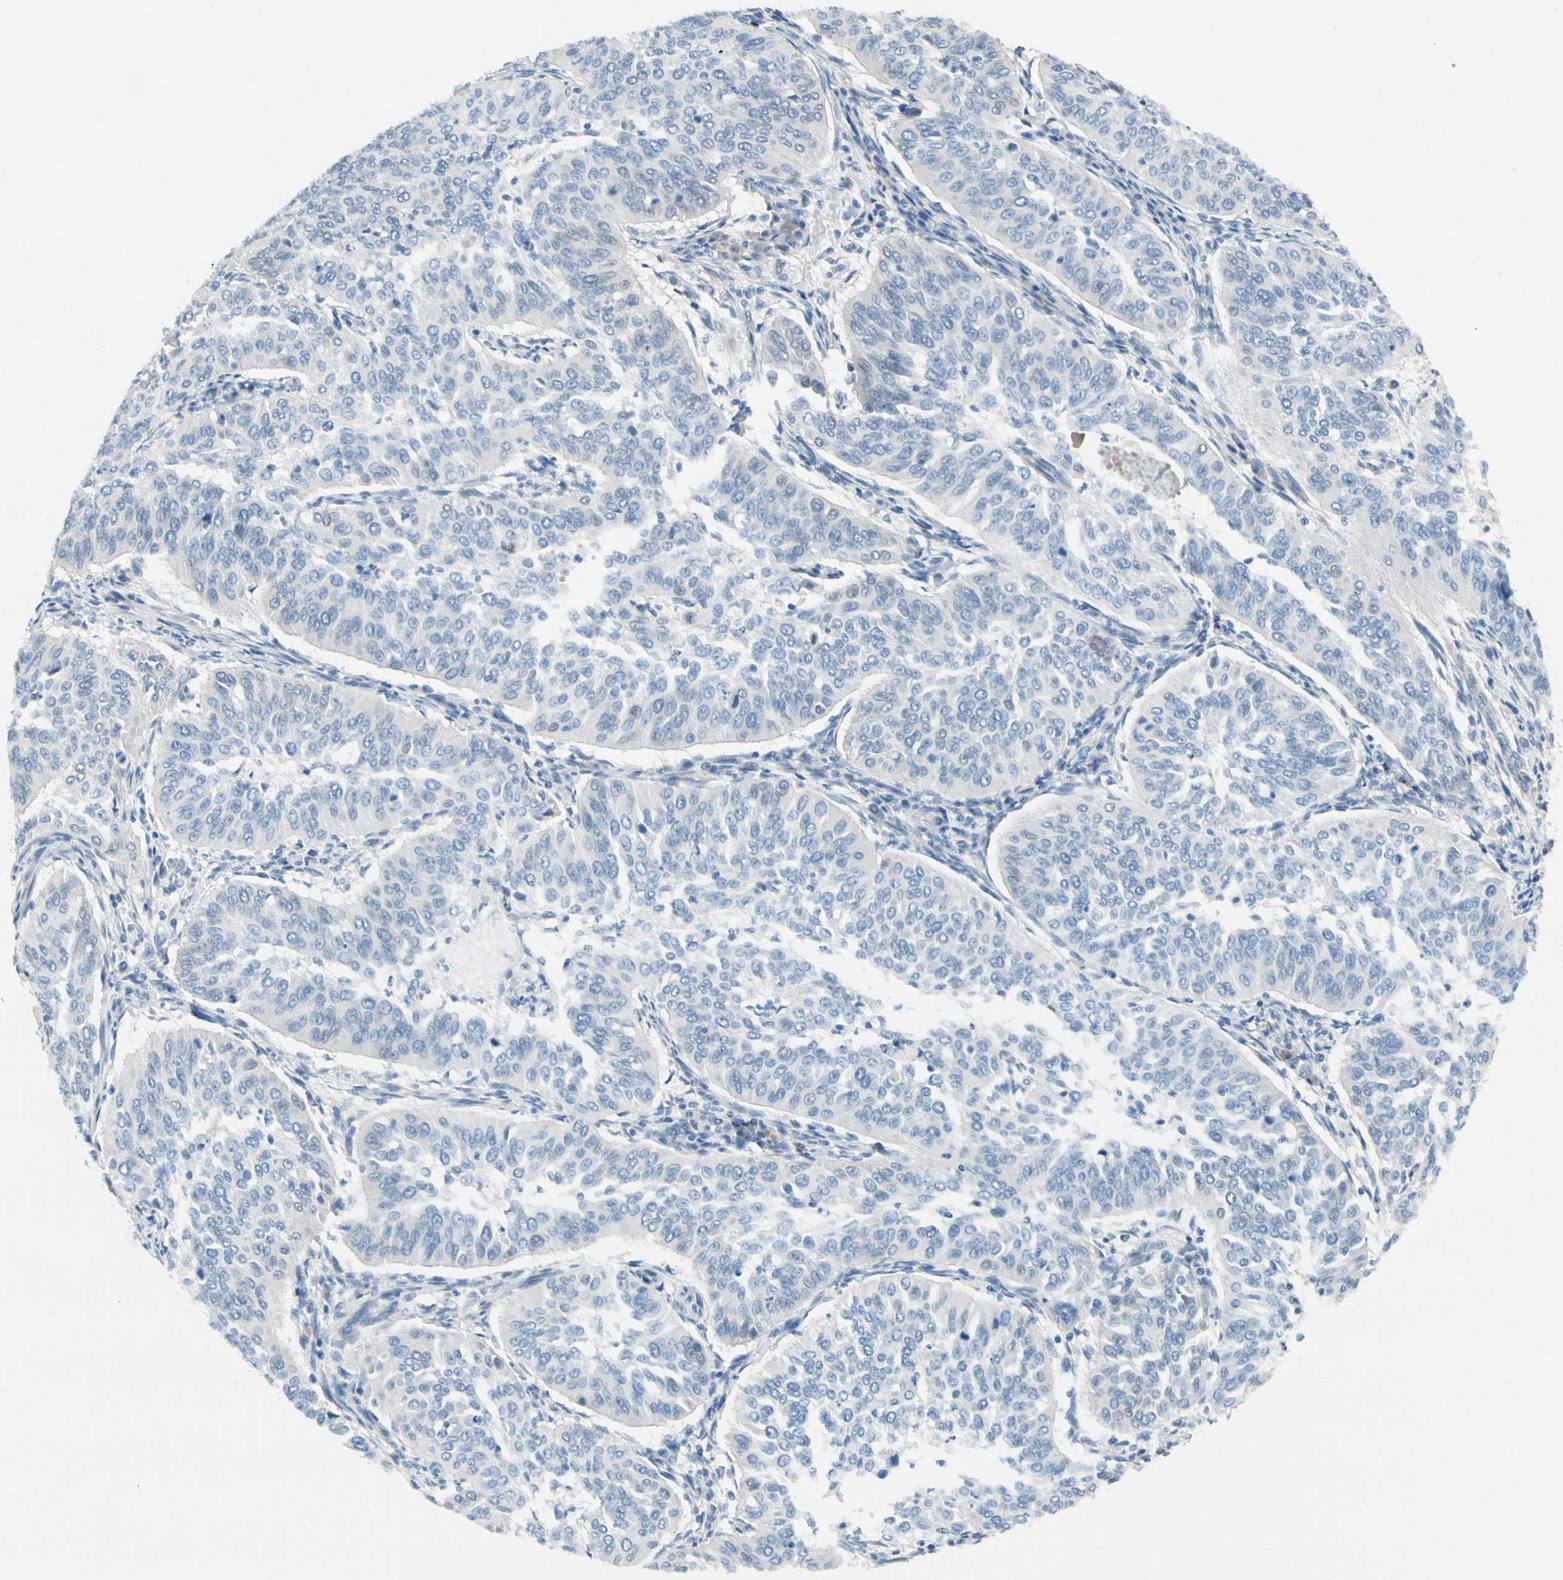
{"staining": {"intensity": "negative", "quantity": "none", "location": "none"}, "tissue": "cervical cancer", "cell_type": "Tumor cells", "image_type": "cancer", "snomed": [{"axis": "morphology", "description": "Normal tissue, NOS"}, {"axis": "morphology", "description": "Squamous cell carcinoma, NOS"}, {"axis": "topography", "description": "Cervix"}], "caption": "The image reveals no significant staining in tumor cells of cervical cancer.", "gene": "ZNF132", "patient": {"sex": "female", "age": 39}}